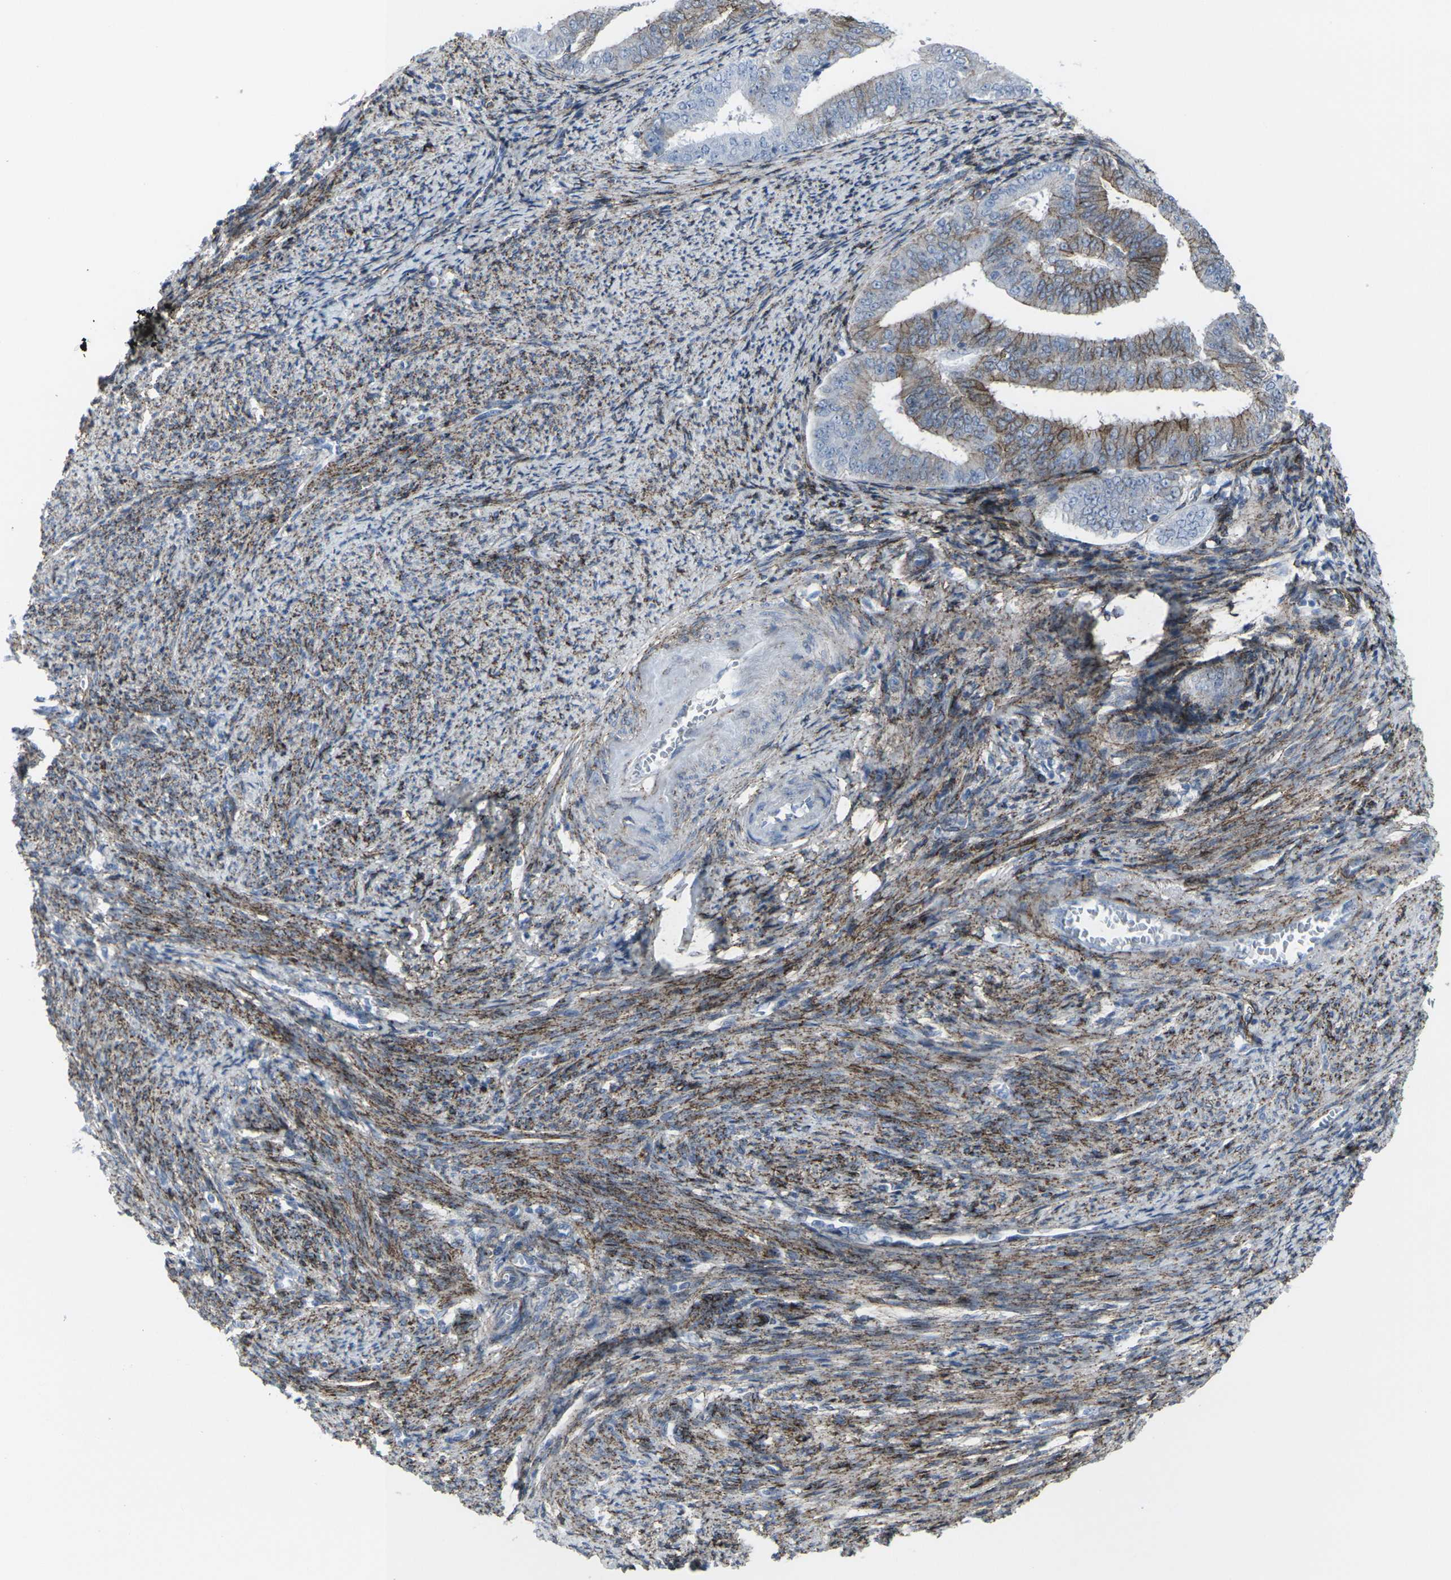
{"staining": {"intensity": "moderate", "quantity": "<25%", "location": "cytoplasmic/membranous"}, "tissue": "endometrial cancer", "cell_type": "Tumor cells", "image_type": "cancer", "snomed": [{"axis": "morphology", "description": "Adenocarcinoma, NOS"}, {"axis": "topography", "description": "Endometrium"}], "caption": "Human endometrial cancer stained for a protein (brown) shows moderate cytoplasmic/membranous positive positivity in about <25% of tumor cells.", "gene": "CDH11", "patient": {"sex": "female", "age": 63}}